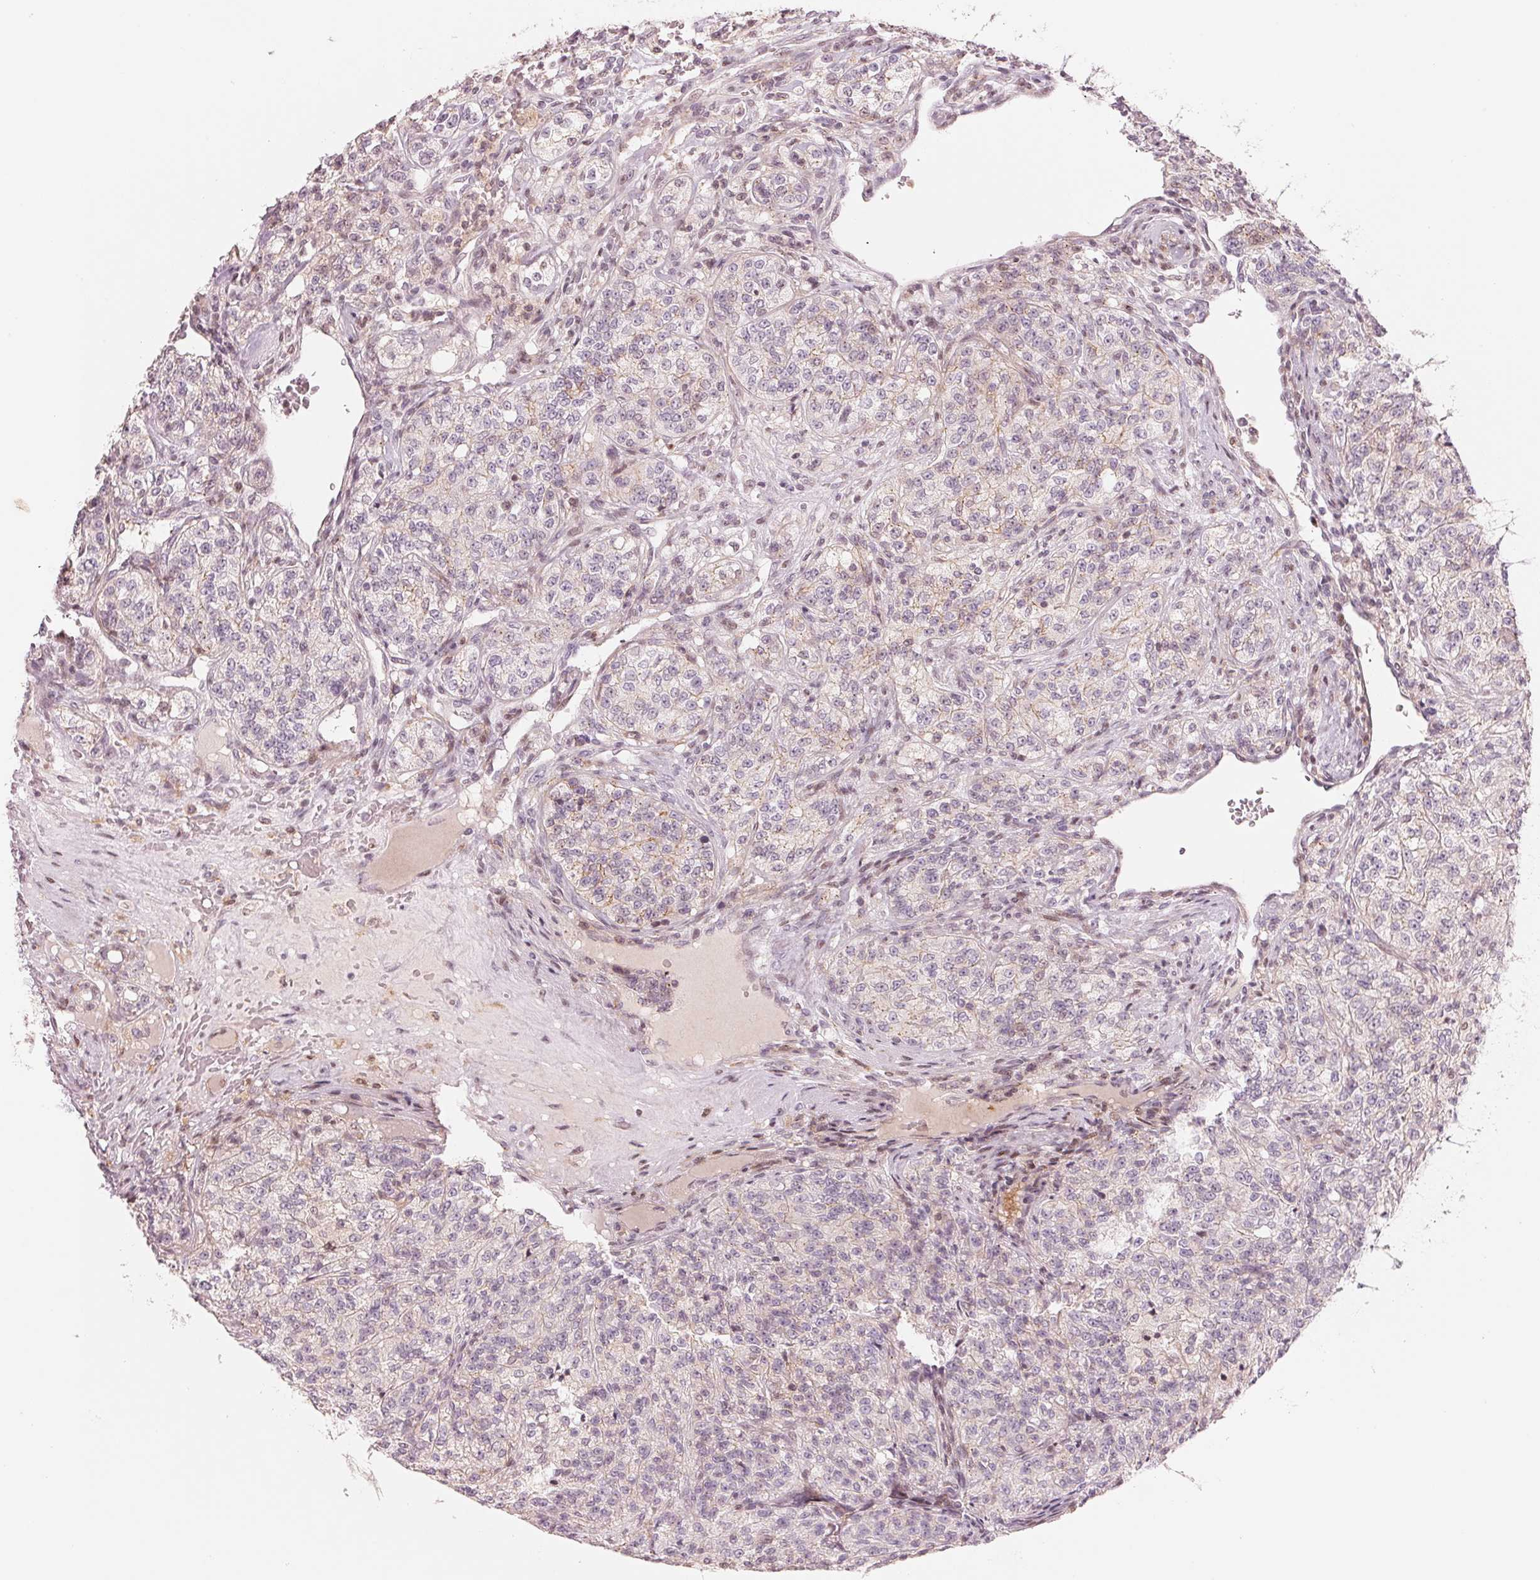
{"staining": {"intensity": "weak", "quantity": "<25%", "location": "cytoplasmic/membranous"}, "tissue": "renal cancer", "cell_type": "Tumor cells", "image_type": "cancer", "snomed": [{"axis": "morphology", "description": "Adenocarcinoma, NOS"}, {"axis": "topography", "description": "Kidney"}], "caption": "The immunohistochemistry image has no significant positivity in tumor cells of adenocarcinoma (renal) tissue.", "gene": "SLC17A4", "patient": {"sex": "female", "age": 63}}